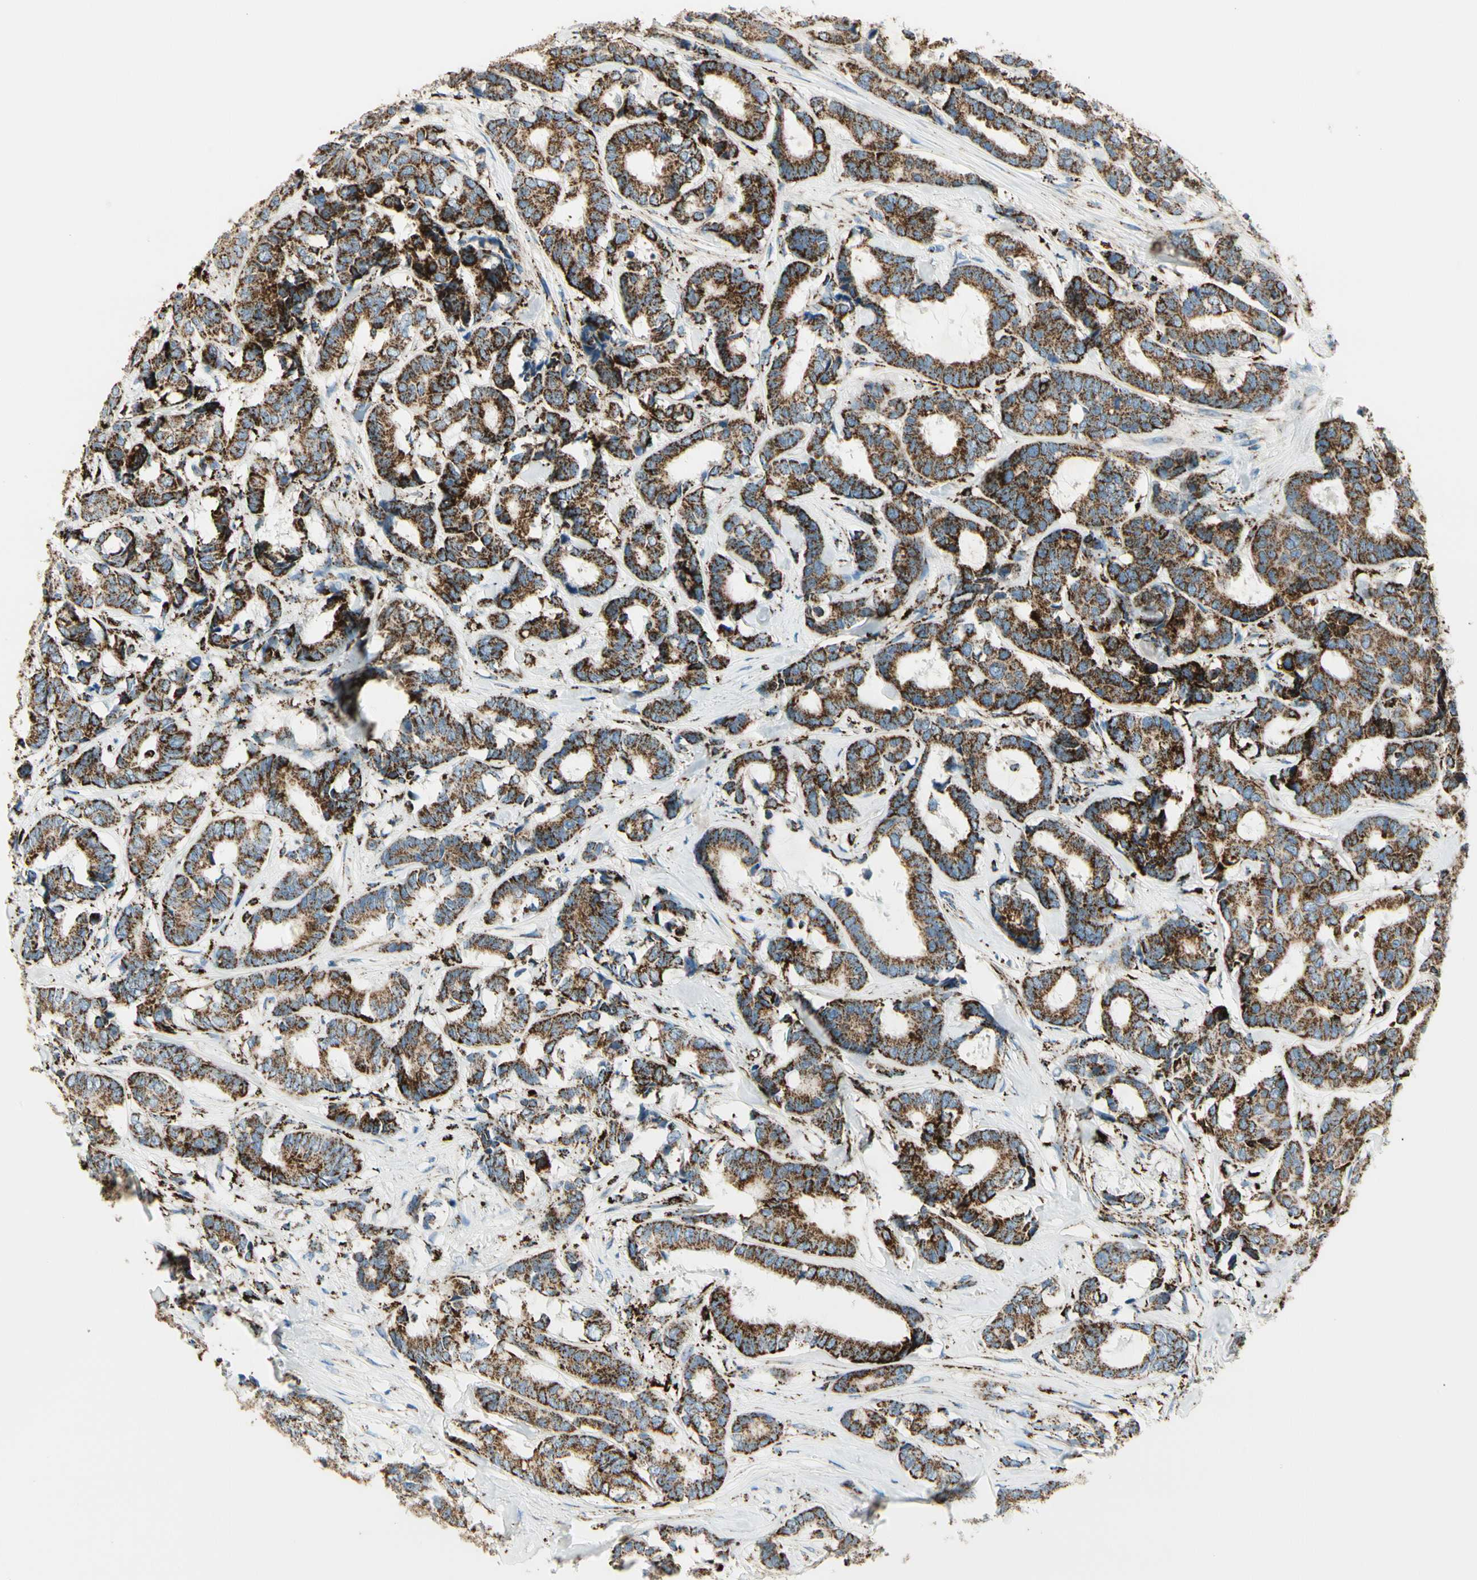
{"staining": {"intensity": "strong", "quantity": ">75%", "location": "cytoplasmic/membranous"}, "tissue": "breast cancer", "cell_type": "Tumor cells", "image_type": "cancer", "snomed": [{"axis": "morphology", "description": "Duct carcinoma"}, {"axis": "topography", "description": "Breast"}], "caption": "High-power microscopy captured an immunohistochemistry (IHC) histopathology image of breast cancer (intraductal carcinoma), revealing strong cytoplasmic/membranous expression in about >75% of tumor cells. Immunohistochemistry (ihc) stains the protein in brown and the nuclei are stained blue.", "gene": "ME2", "patient": {"sex": "female", "age": 87}}